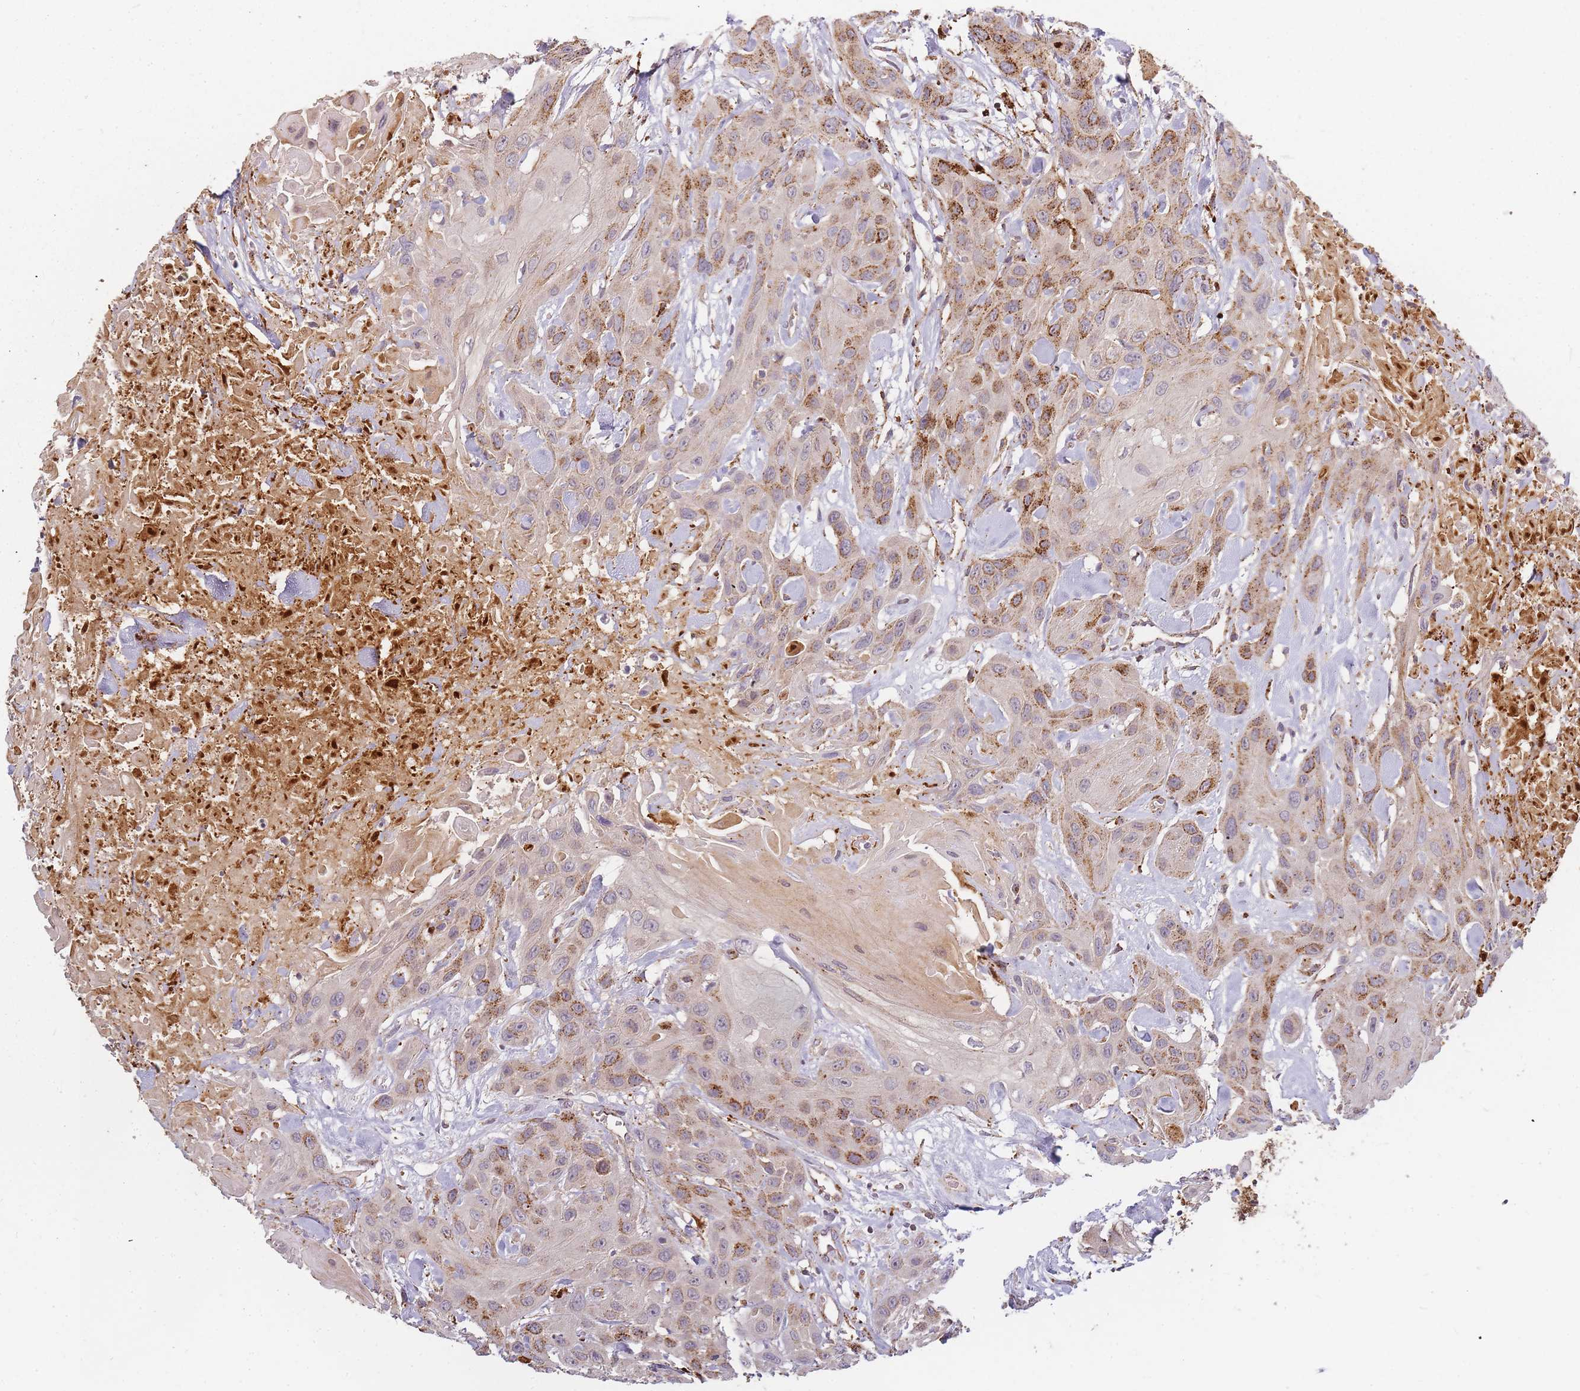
{"staining": {"intensity": "moderate", "quantity": "25%-75%", "location": "cytoplasmic/membranous"}, "tissue": "head and neck cancer", "cell_type": "Tumor cells", "image_type": "cancer", "snomed": [{"axis": "morphology", "description": "Squamous cell carcinoma, NOS"}, {"axis": "topography", "description": "Head-Neck"}], "caption": "High-magnification brightfield microscopy of head and neck squamous cell carcinoma stained with DAB (brown) and counterstained with hematoxylin (blue). tumor cells exhibit moderate cytoplasmic/membranous expression is appreciated in about25%-75% of cells.", "gene": "ATG5", "patient": {"sex": "male", "age": 81}}